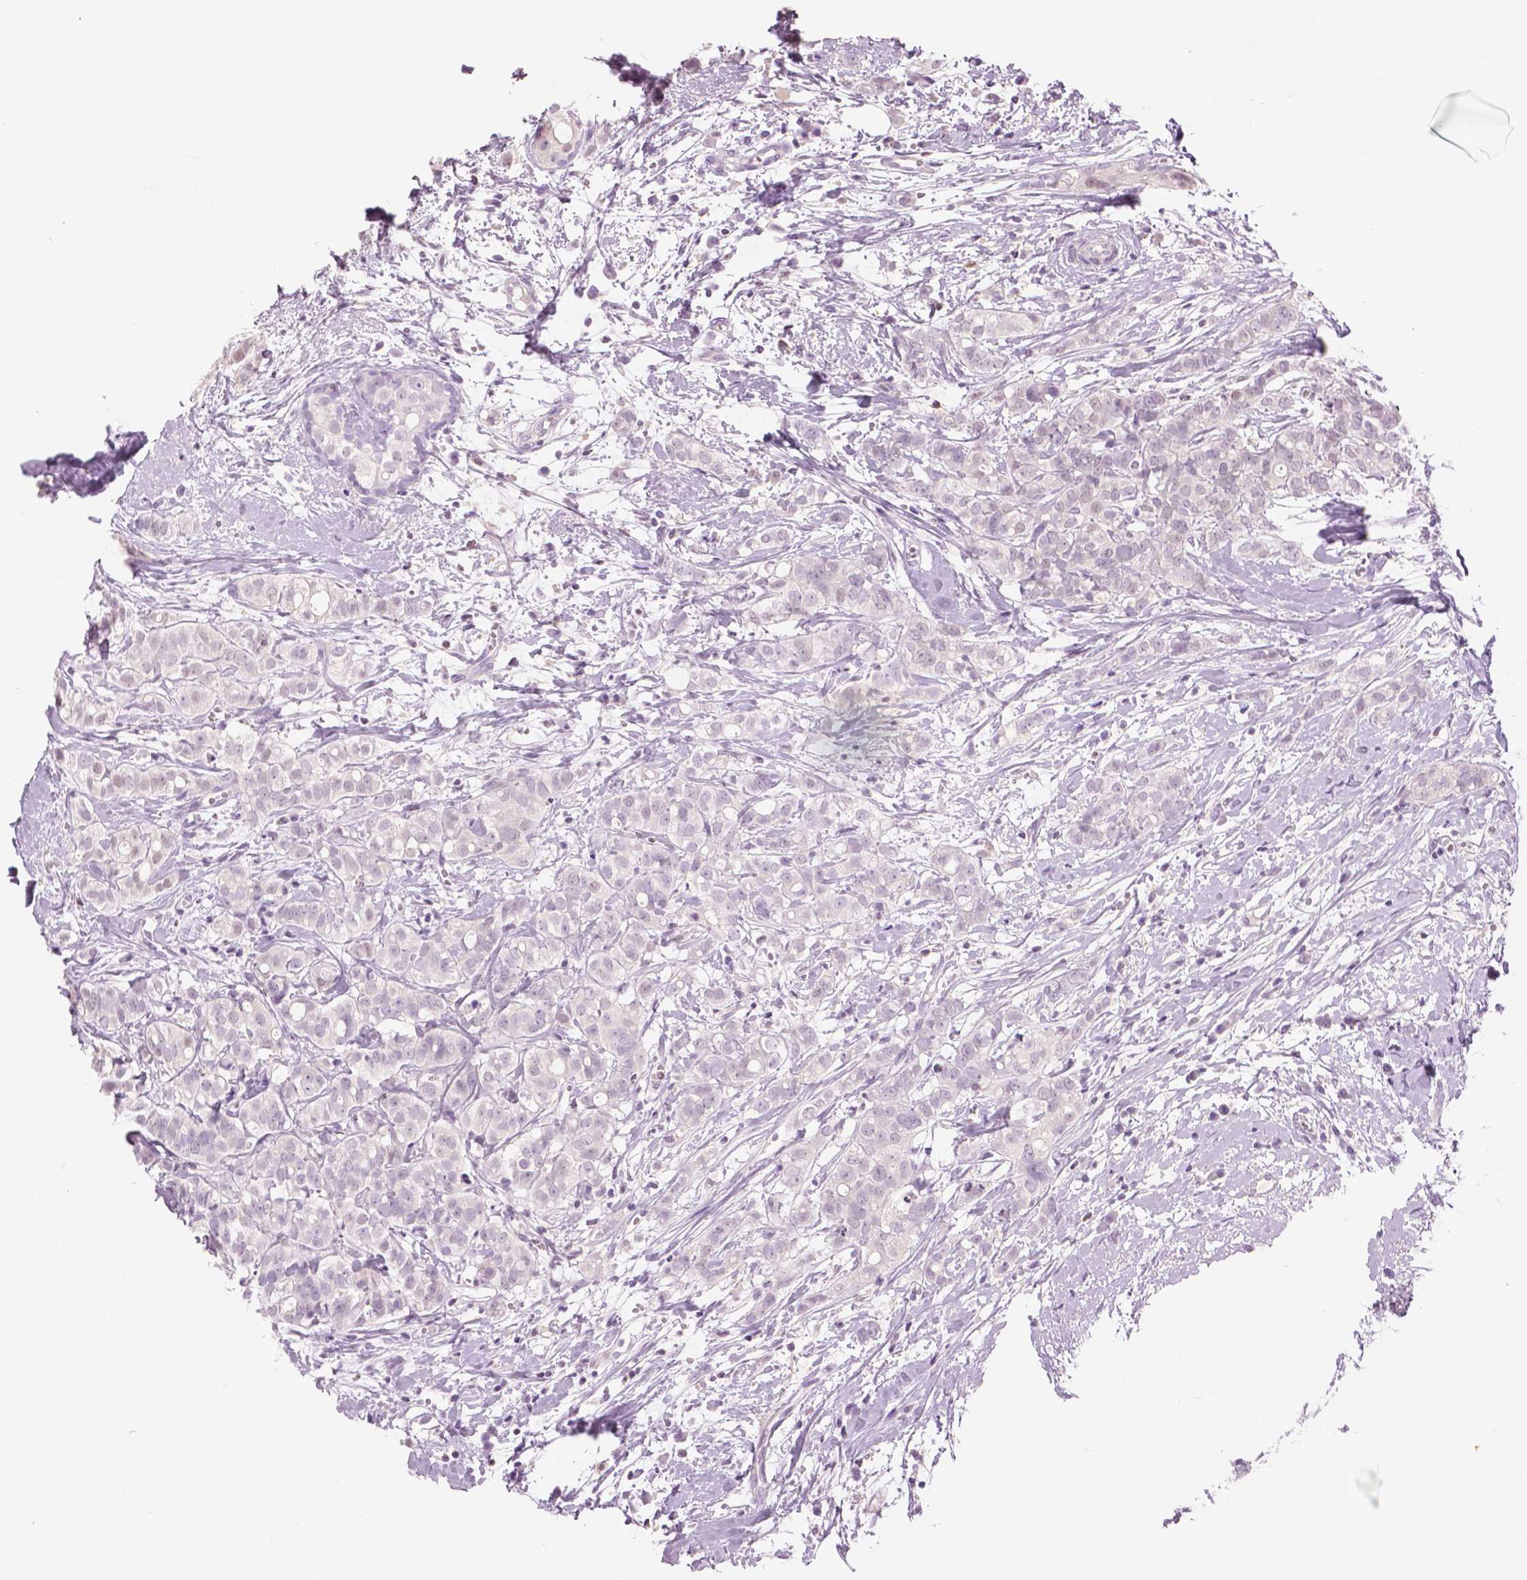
{"staining": {"intensity": "negative", "quantity": "none", "location": "none"}, "tissue": "breast cancer", "cell_type": "Tumor cells", "image_type": "cancer", "snomed": [{"axis": "morphology", "description": "Duct carcinoma"}, {"axis": "topography", "description": "Breast"}], "caption": "This is an immunohistochemistry photomicrograph of human breast intraductal carcinoma. There is no staining in tumor cells.", "gene": "GALM", "patient": {"sex": "female", "age": 40}}